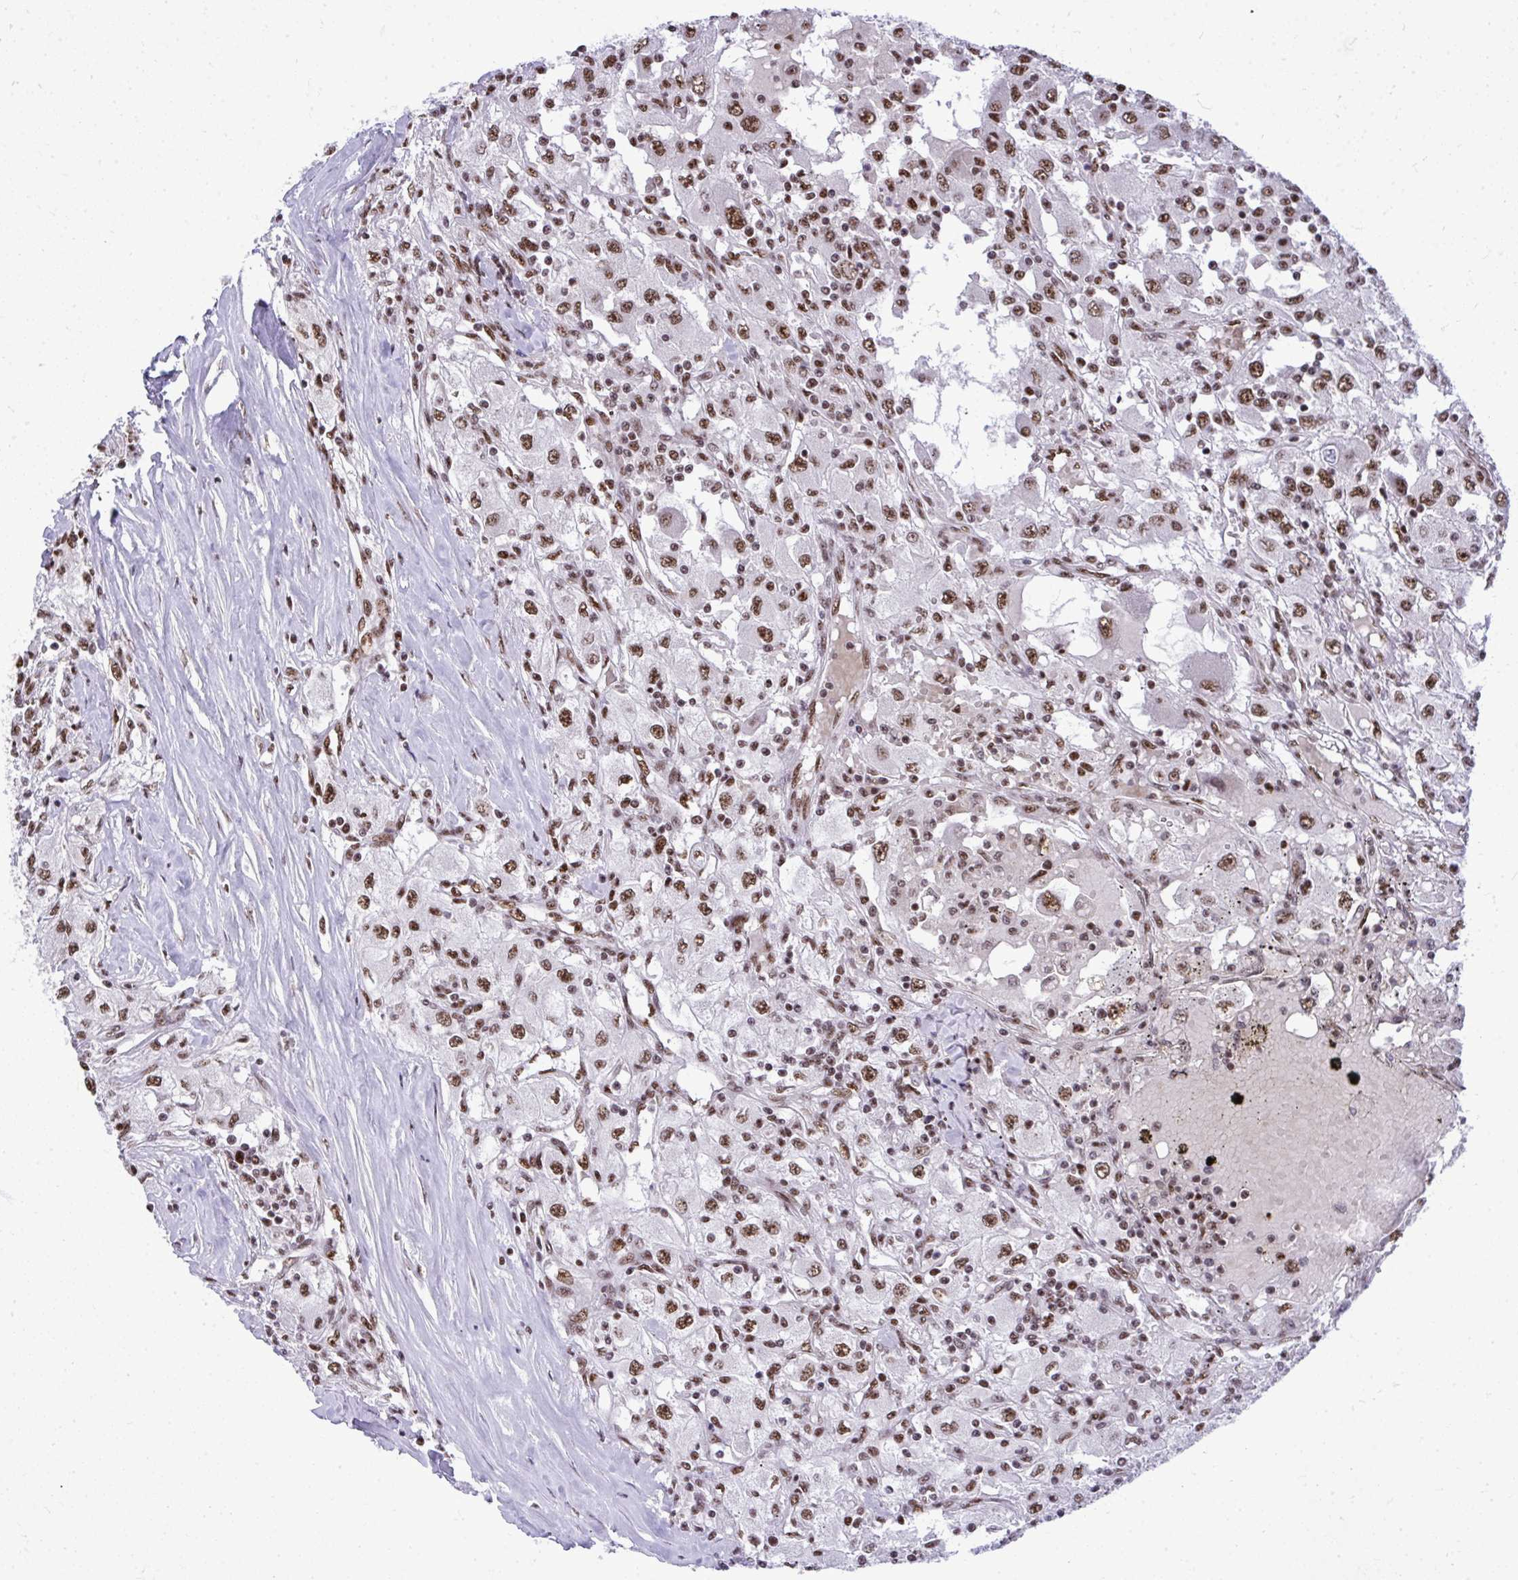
{"staining": {"intensity": "moderate", "quantity": ">75%", "location": "nuclear"}, "tissue": "renal cancer", "cell_type": "Tumor cells", "image_type": "cancer", "snomed": [{"axis": "morphology", "description": "Adenocarcinoma, NOS"}, {"axis": "topography", "description": "Kidney"}], "caption": "Moderate nuclear staining is present in approximately >75% of tumor cells in renal cancer. (DAB IHC with brightfield microscopy, high magnification).", "gene": "PRPF19", "patient": {"sex": "female", "age": 67}}